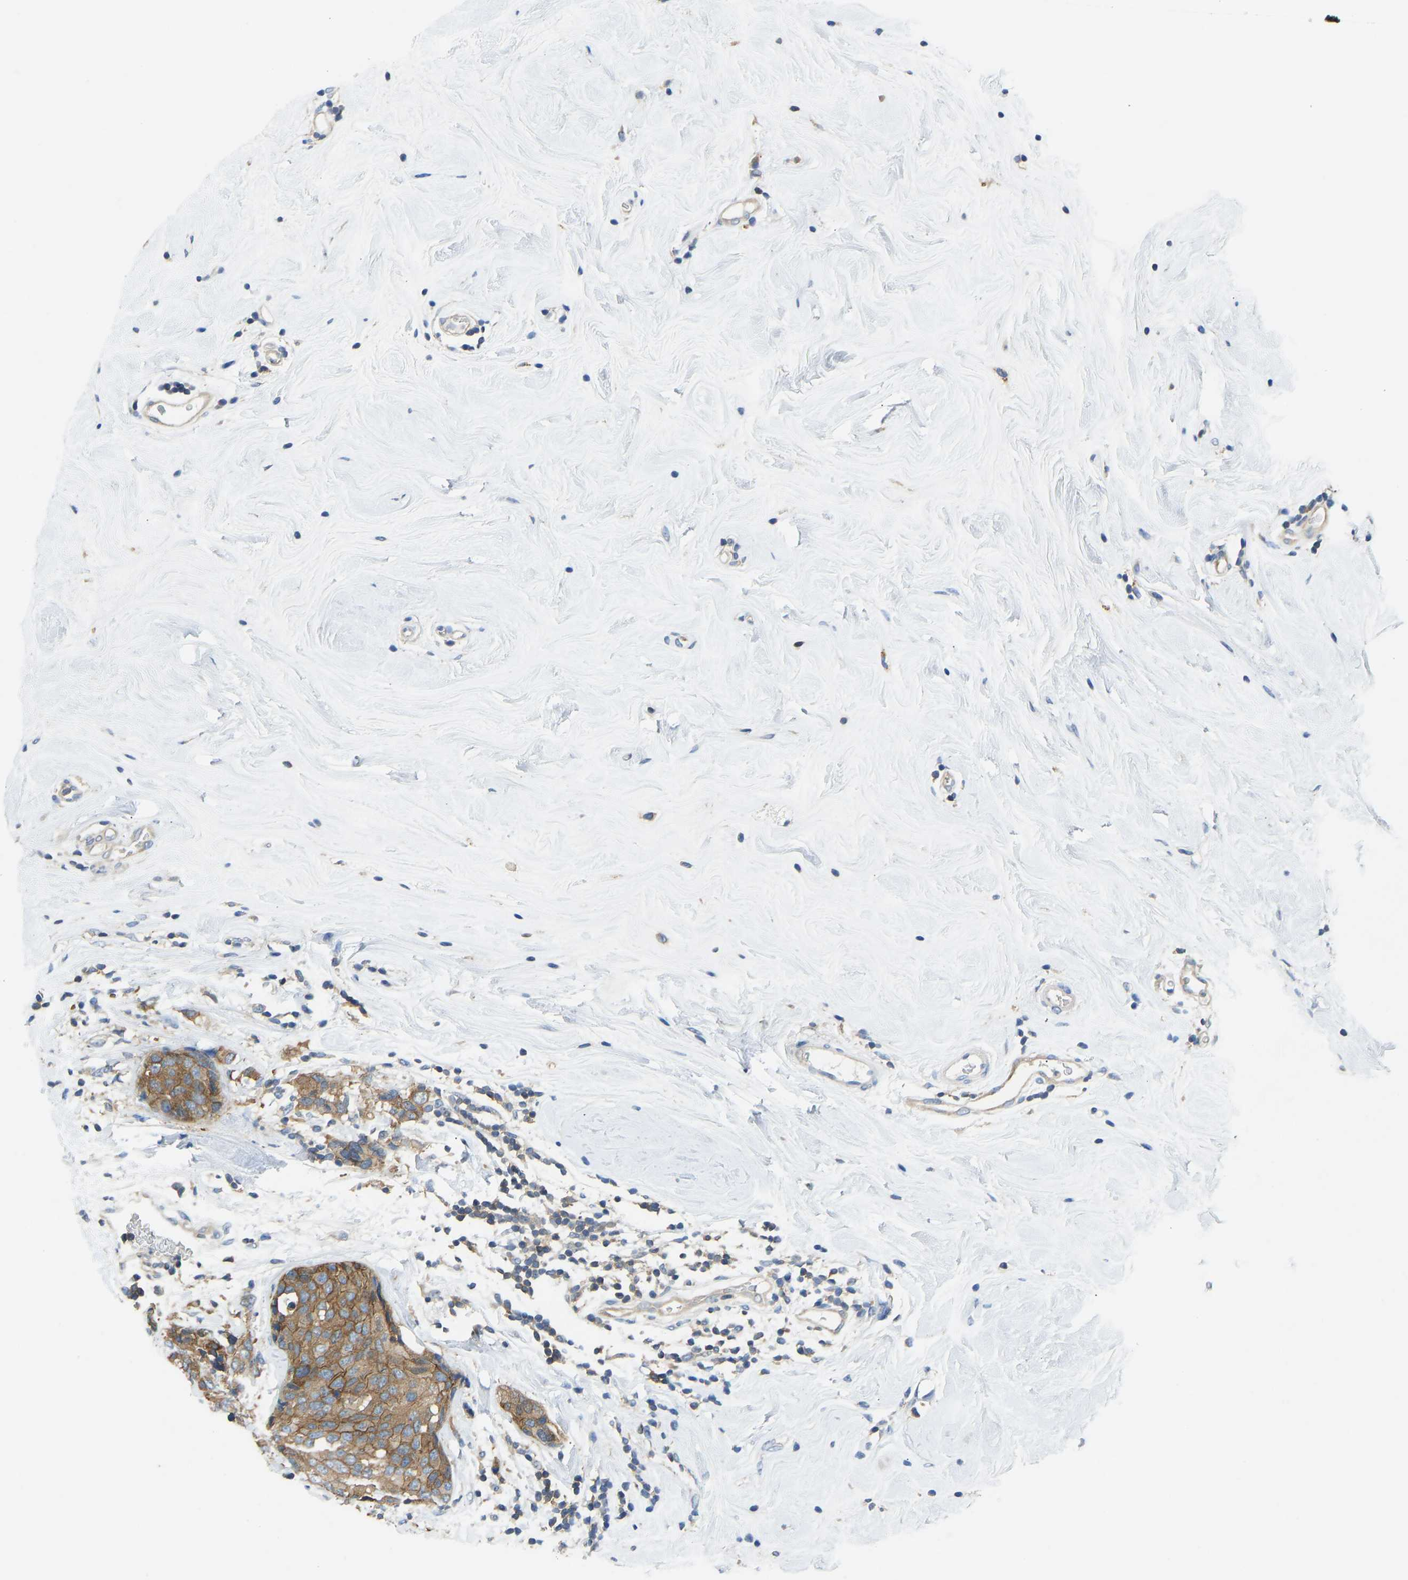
{"staining": {"intensity": "moderate", "quantity": ">75%", "location": "cytoplasmic/membranous"}, "tissue": "breast cancer", "cell_type": "Tumor cells", "image_type": "cancer", "snomed": [{"axis": "morphology", "description": "Lobular carcinoma"}, {"axis": "topography", "description": "Breast"}], "caption": "Breast lobular carcinoma stained for a protein (brown) displays moderate cytoplasmic/membranous positive expression in about >75% of tumor cells.", "gene": "NDRG3", "patient": {"sex": "female", "age": 59}}